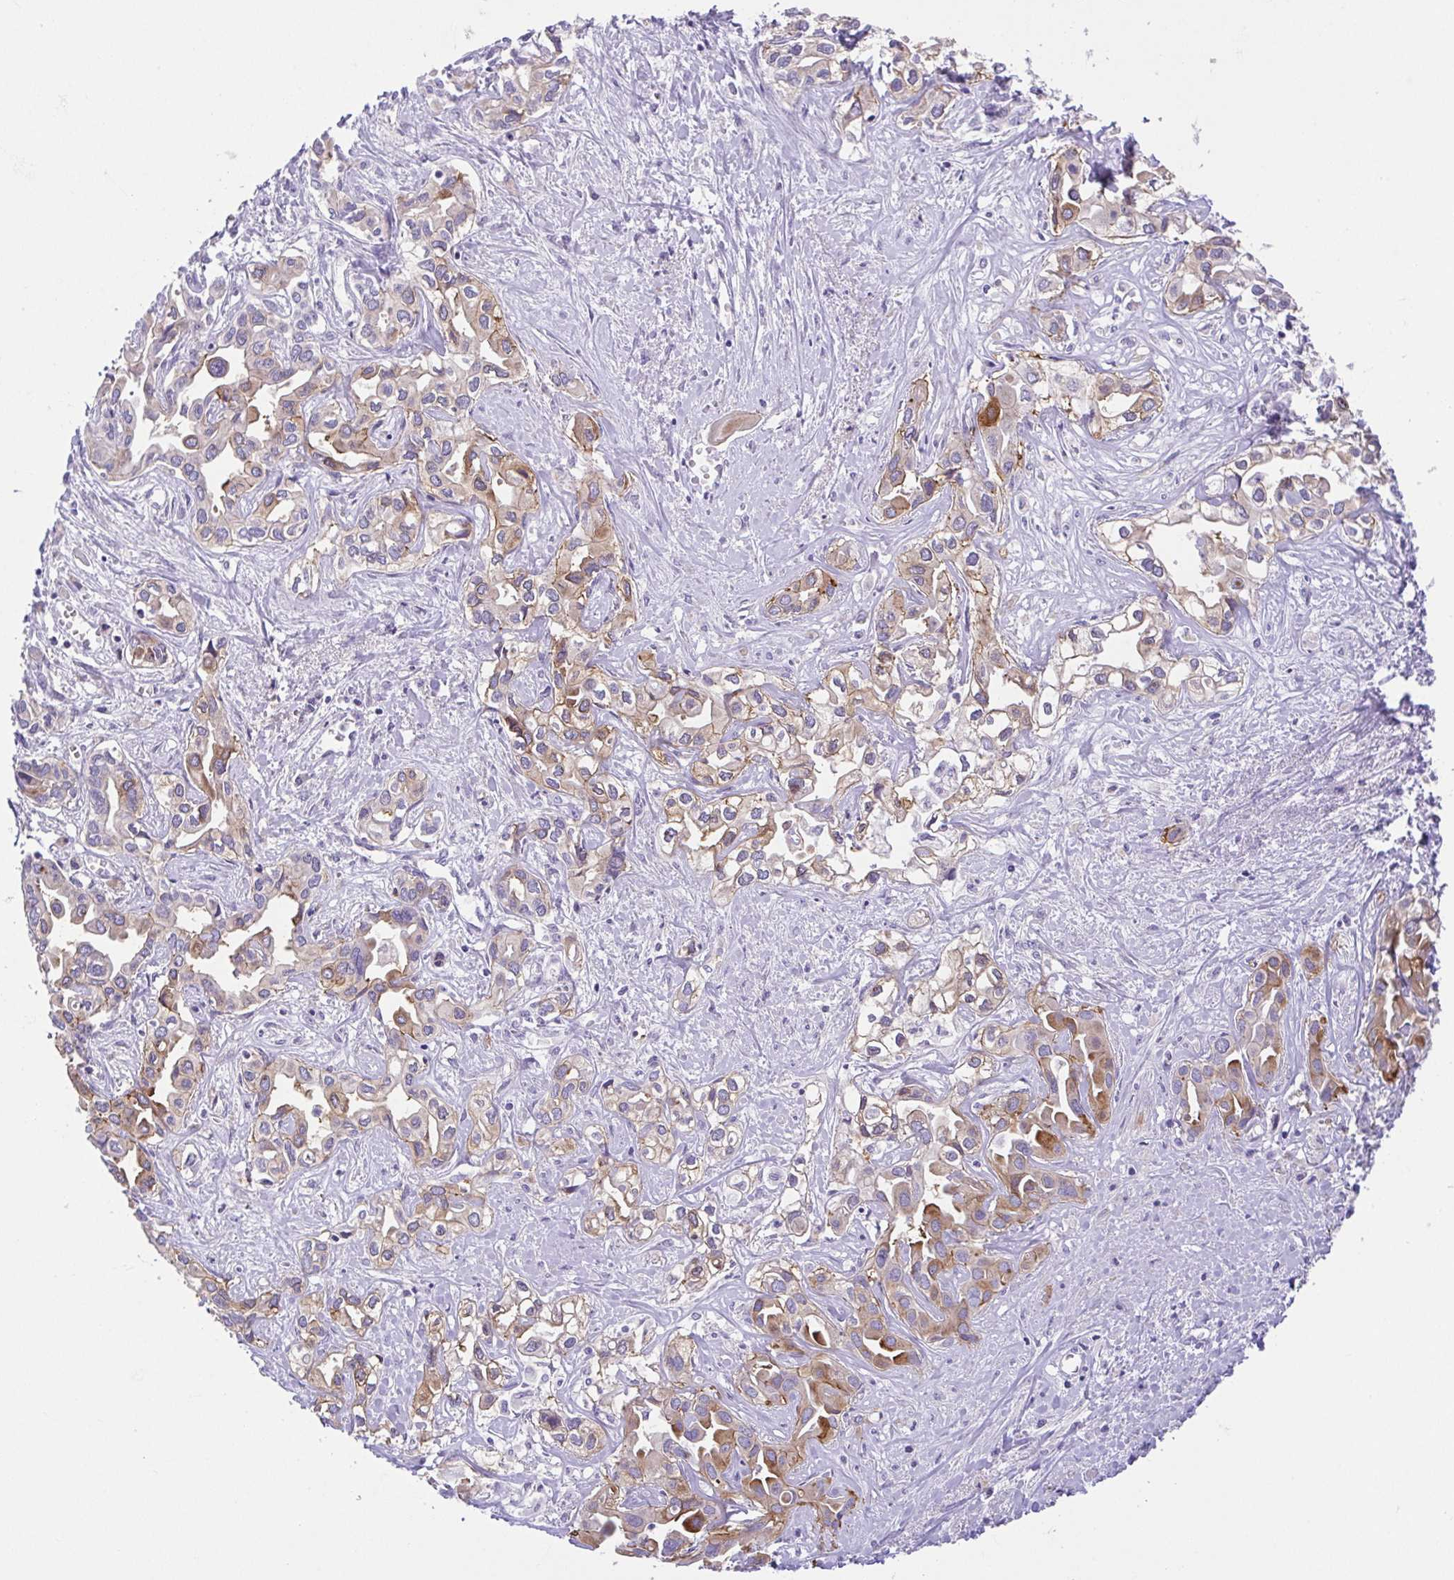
{"staining": {"intensity": "moderate", "quantity": "<25%", "location": "cytoplasmic/membranous"}, "tissue": "liver cancer", "cell_type": "Tumor cells", "image_type": "cancer", "snomed": [{"axis": "morphology", "description": "Cholangiocarcinoma"}, {"axis": "topography", "description": "Liver"}], "caption": "Protein staining of liver cancer tissue shows moderate cytoplasmic/membranous positivity in about <25% of tumor cells. Immunohistochemistry (ihc) stains the protein of interest in brown and the nuclei are stained blue.", "gene": "SLC13A1", "patient": {"sex": "female", "age": 64}}